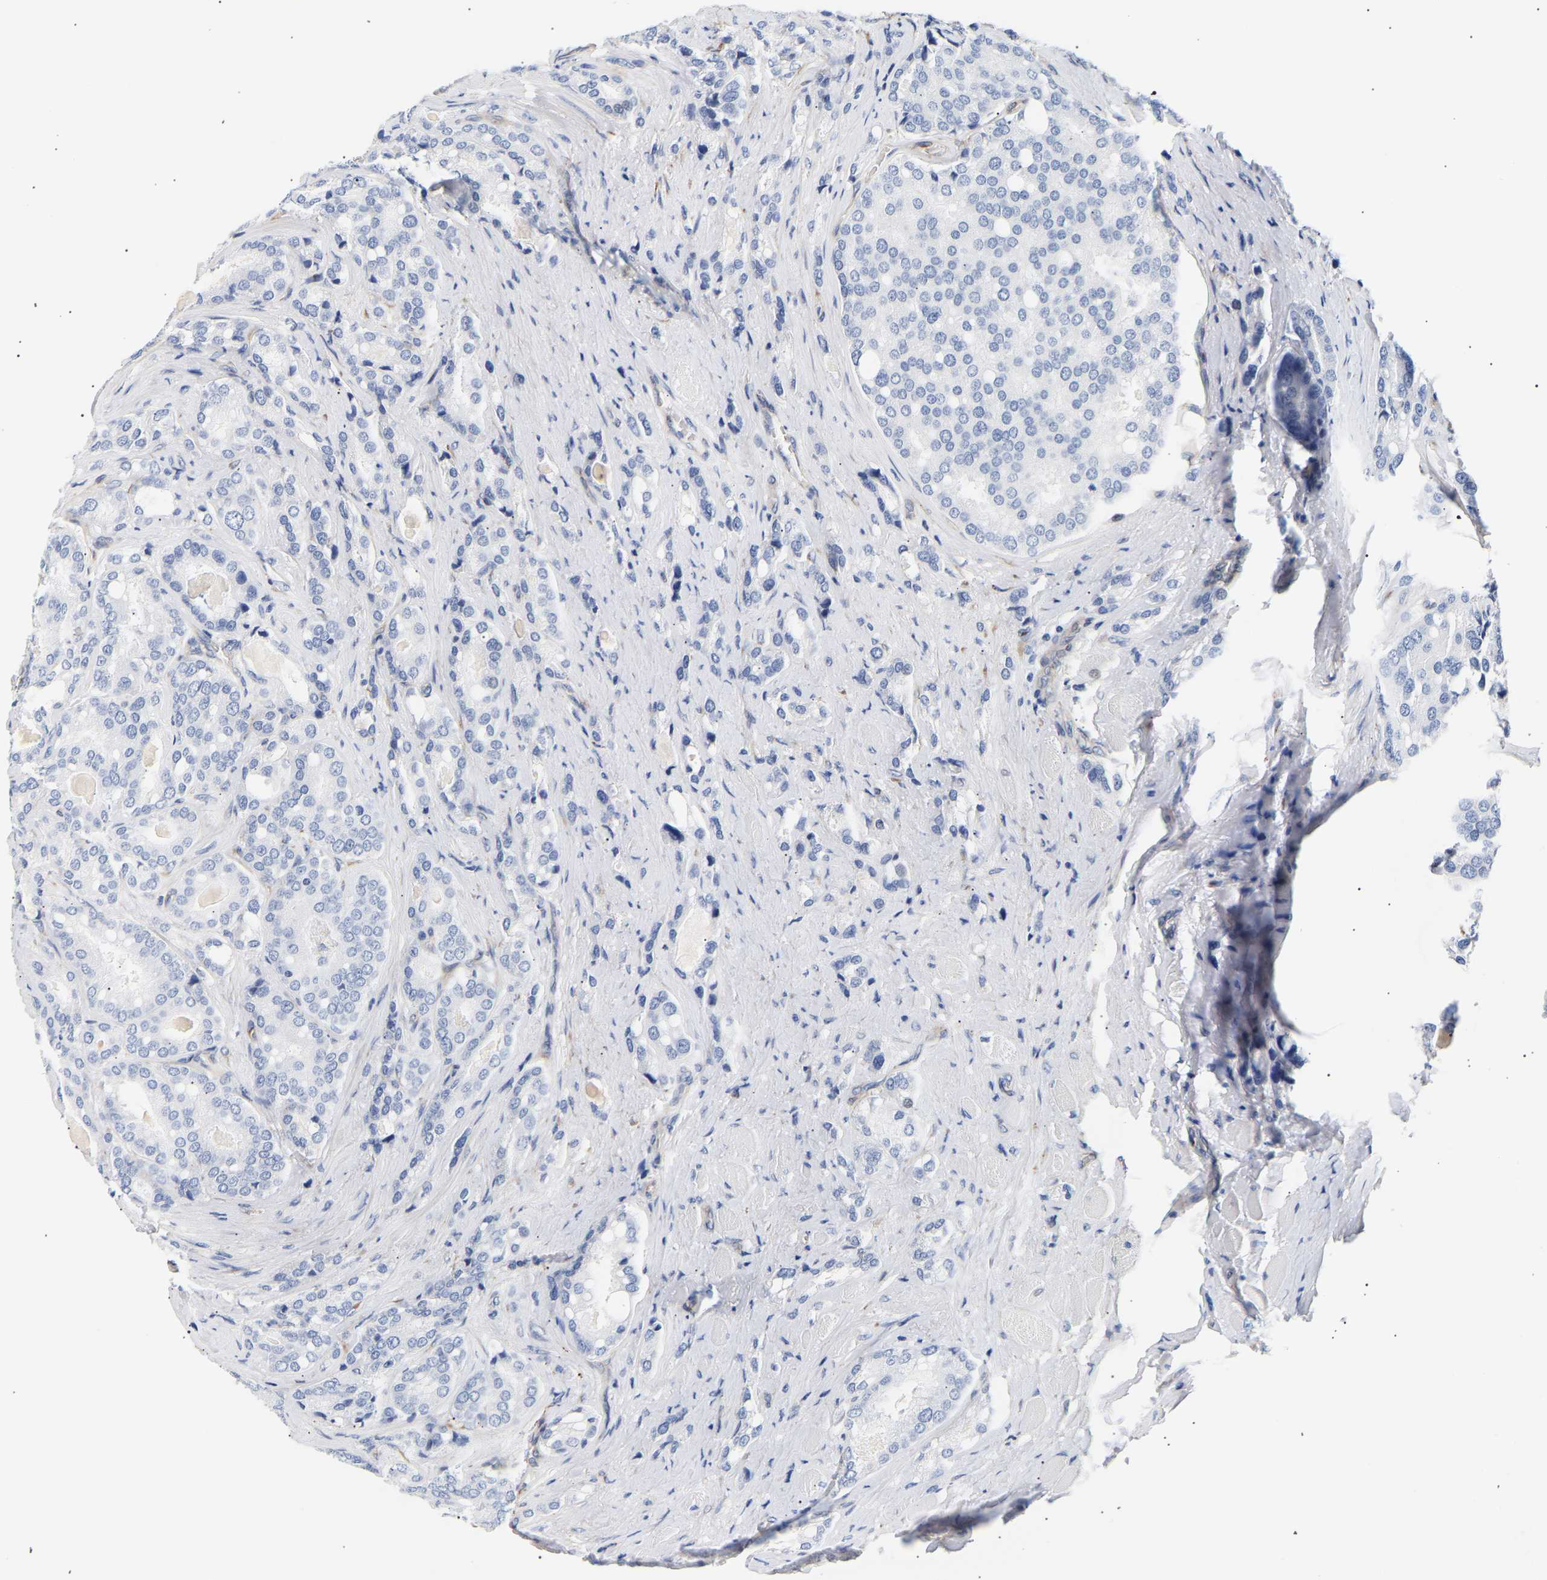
{"staining": {"intensity": "negative", "quantity": "none", "location": "none"}, "tissue": "prostate cancer", "cell_type": "Tumor cells", "image_type": "cancer", "snomed": [{"axis": "morphology", "description": "Adenocarcinoma, High grade"}, {"axis": "topography", "description": "Prostate"}], "caption": "Histopathology image shows no protein positivity in tumor cells of prostate cancer (high-grade adenocarcinoma) tissue.", "gene": "IGFBP7", "patient": {"sex": "male", "age": 50}}